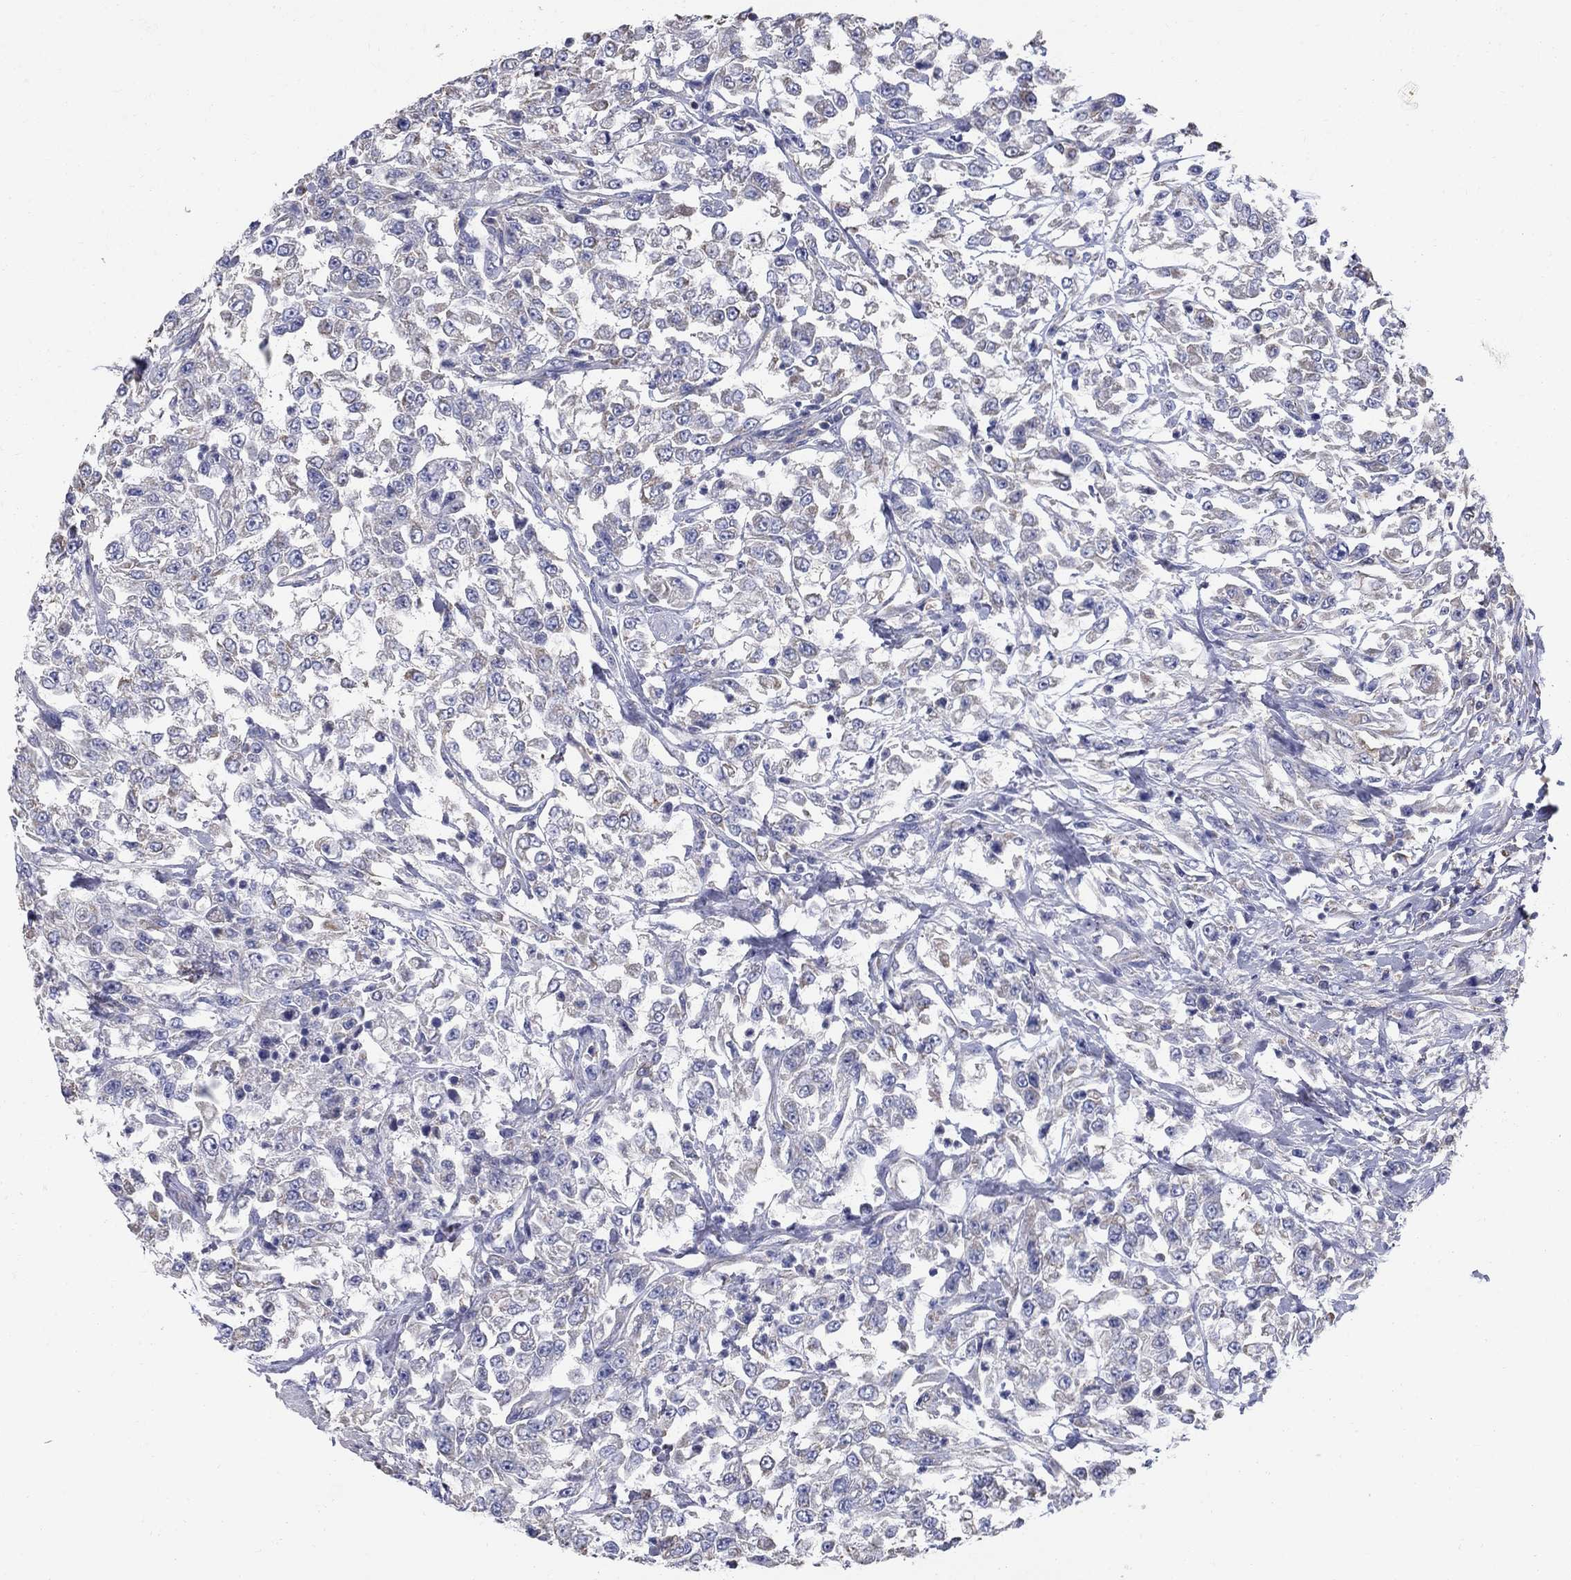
{"staining": {"intensity": "negative", "quantity": "none", "location": "none"}, "tissue": "urothelial cancer", "cell_type": "Tumor cells", "image_type": "cancer", "snomed": [{"axis": "morphology", "description": "Urothelial carcinoma, High grade"}, {"axis": "topography", "description": "Urinary bladder"}], "caption": "This photomicrograph is of urothelial carcinoma (high-grade) stained with immunohistochemistry (IHC) to label a protein in brown with the nuclei are counter-stained blue. There is no expression in tumor cells. (DAB (3,3'-diaminobenzidine) immunohistochemistry visualized using brightfield microscopy, high magnification).", "gene": "NME5", "patient": {"sex": "male", "age": 46}}